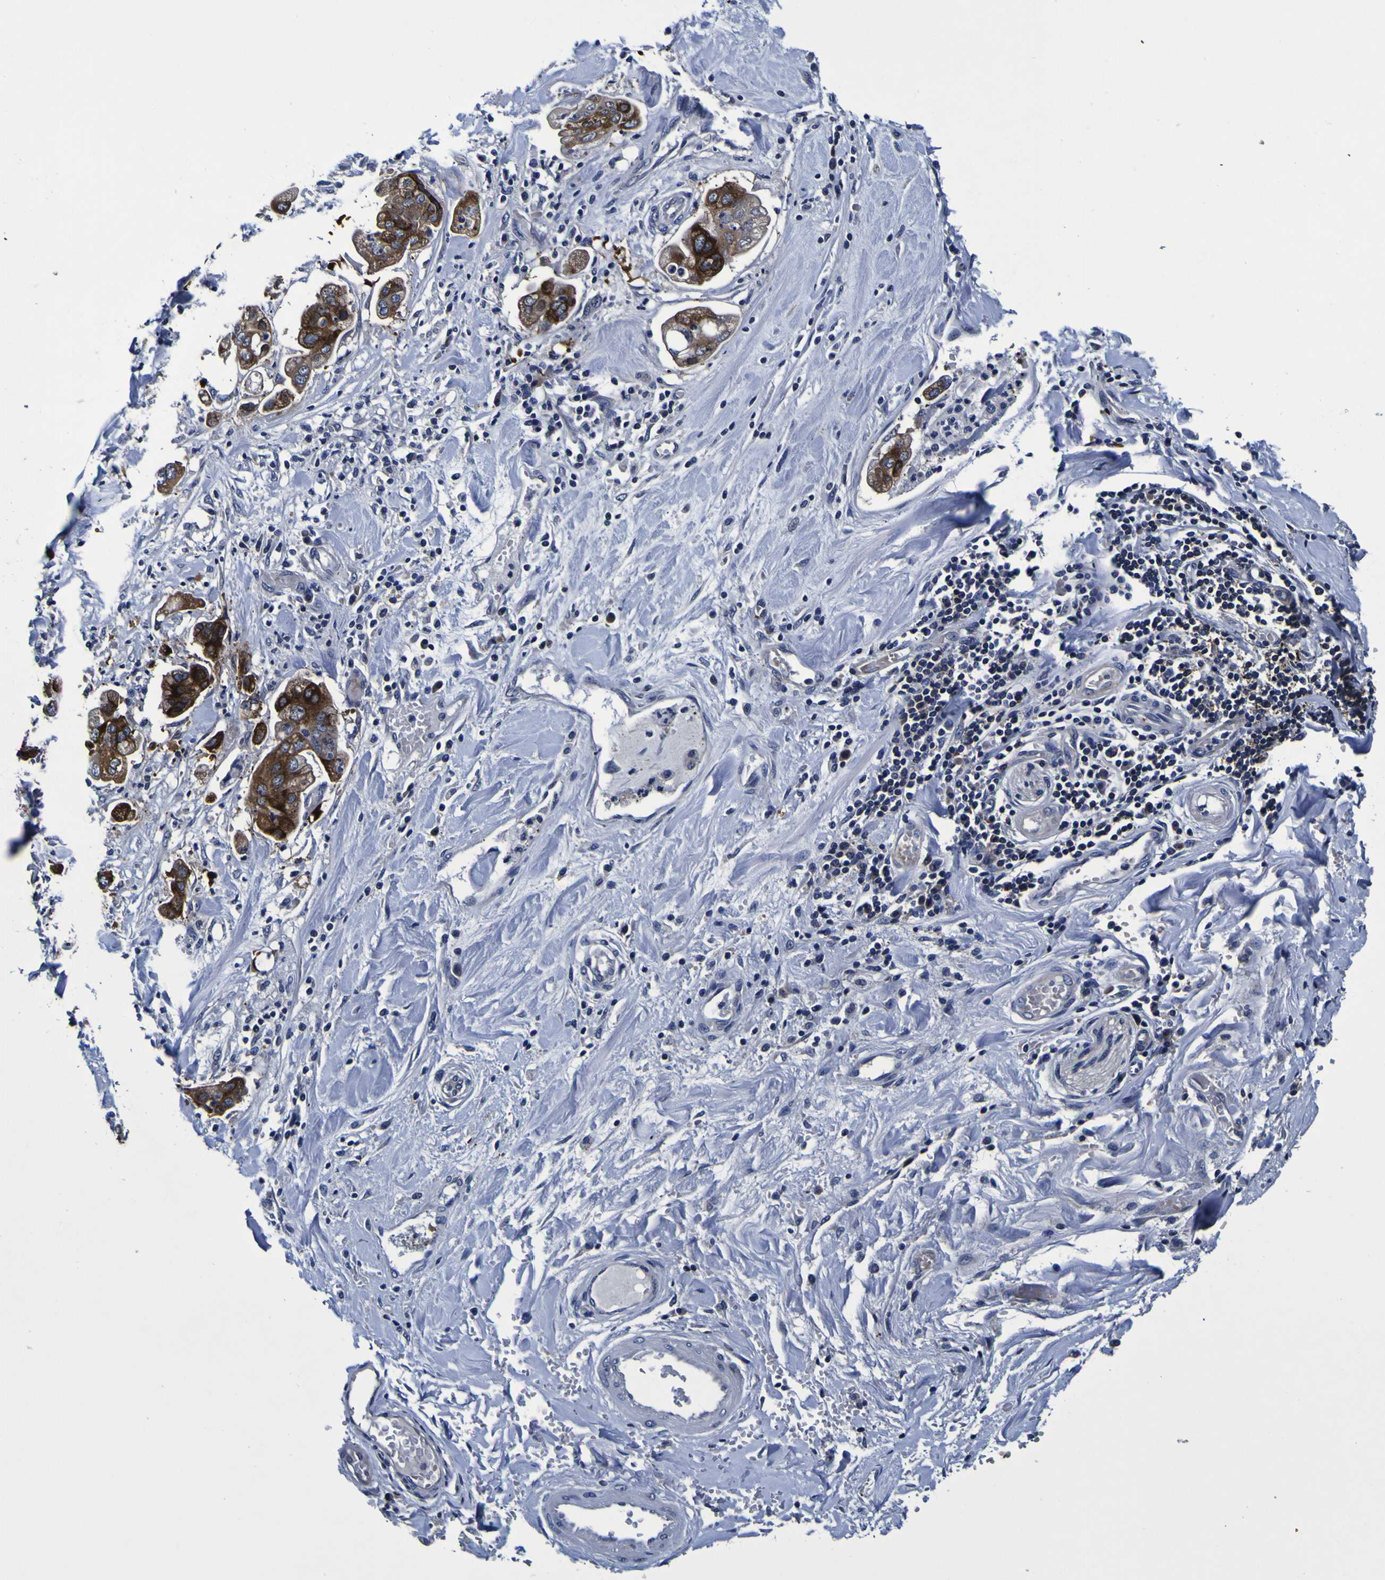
{"staining": {"intensity": "strong", "quantity": "25%-75%", "location": "cytoplasmic/membranous"}, "tissue": "stomach cancer", "cell_type": "Tumor cells", "image_type": "cancer", "snomed": [{"axis": "morphology", "description": "Adenocarcinoma, NOS"}, {"axis": "topography", "description": "Stomach"}], "caption": "Immunohistochemistry (IHC) of adenocarcinoma (stomach) displays high levels of strong cytoplasmic/membranous expression in about 25%-75% of tumor cells.", "gene": "SORCS1", "patient": {"sex": "male", "age": 62}}